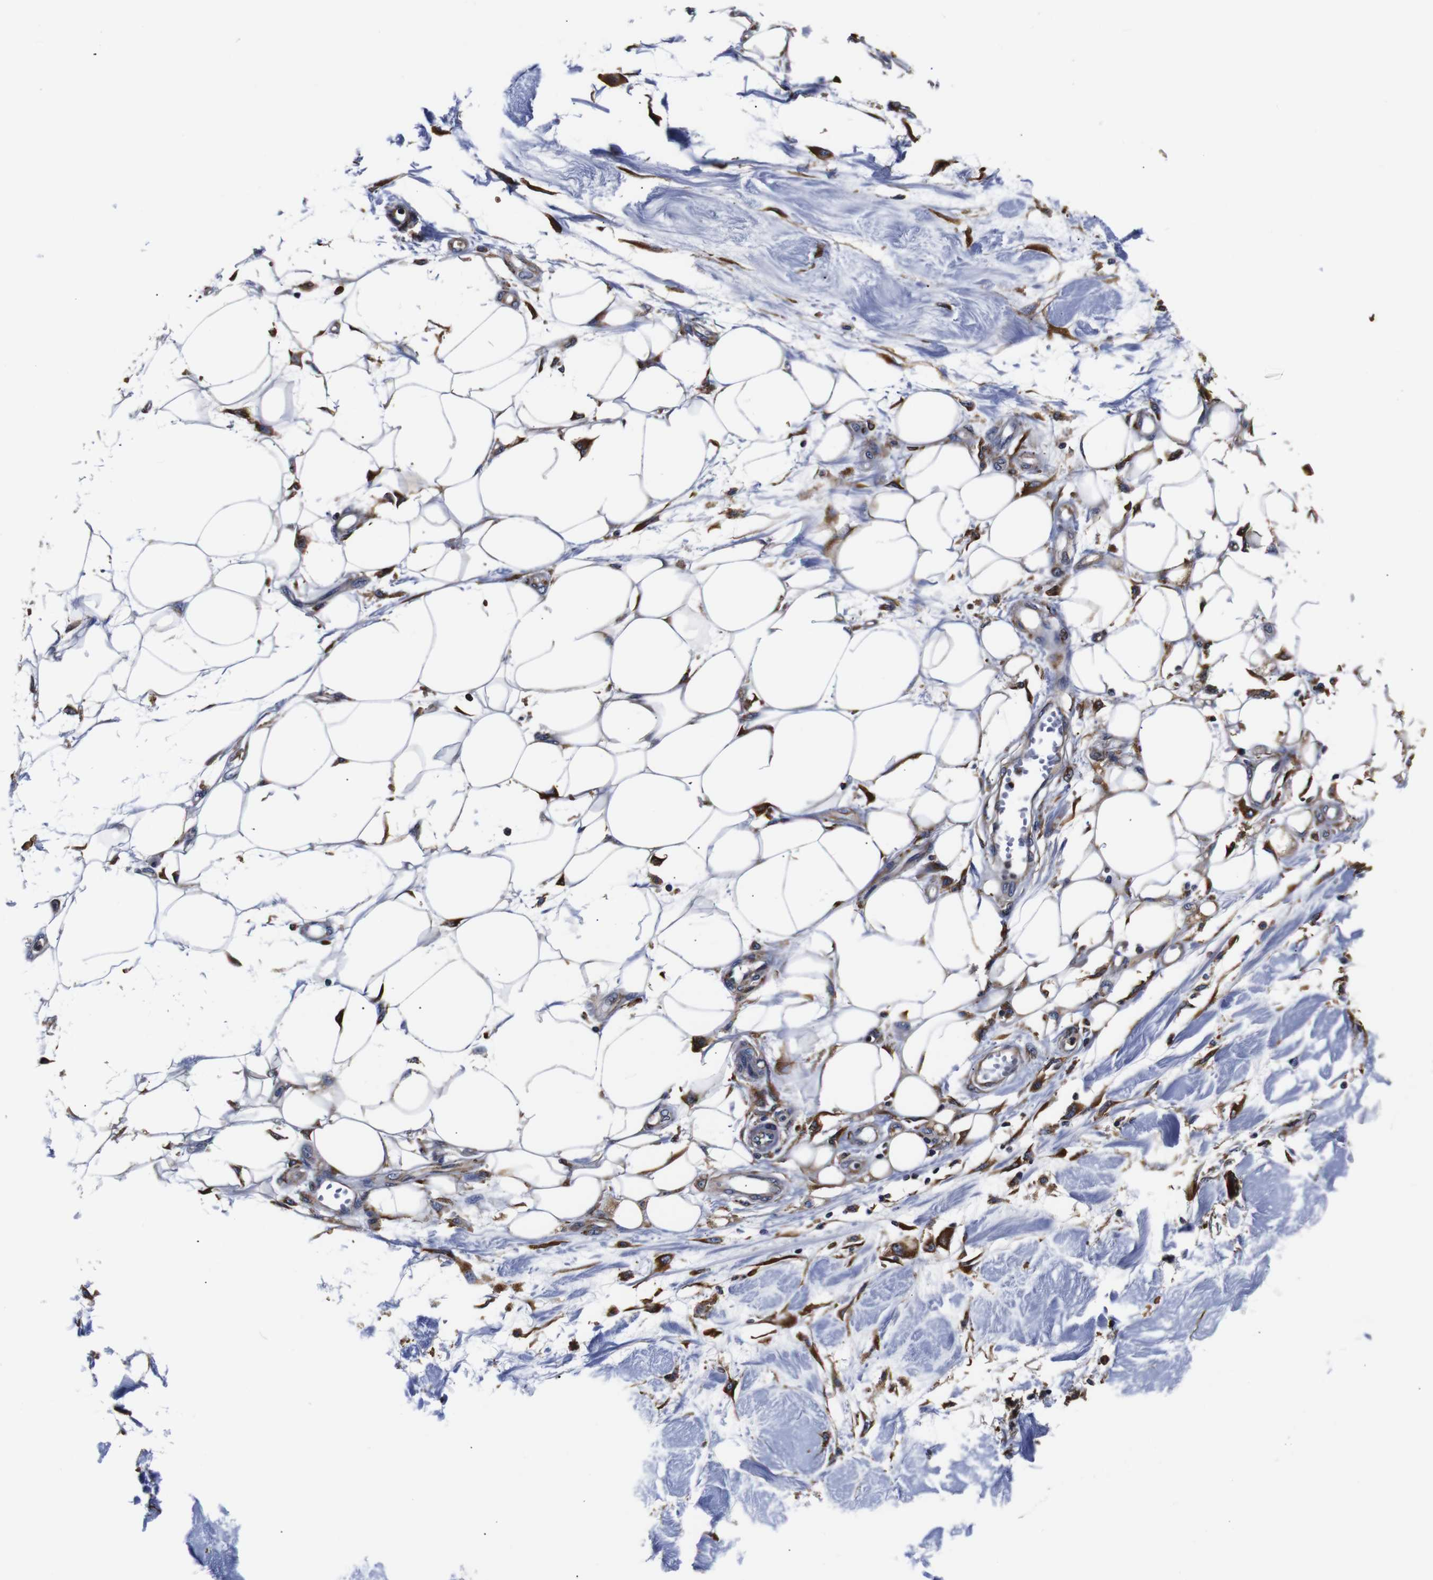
{"staining": {"intensity": "moderate", "quantity": ">75%", "location": "cytoplasmic/membranous"}, "tissue": "adipose tissue", "cell_type": "Adipocytes", "image_type": "normal", "snomed": [{"axis": "morphology", "description": "Normal tissue, NOS"}, {"axis": "morphology", "description": "Squamous cell carcinoma, NOS"}, {"axis": "topography", "description": "Skin"}, {"axis": "topography", "description": "Peripheral nerve tissue"}], "caption": "Immunohistochemical staining of benign human adipose tissue displays >75% levels of moderate cytoplasmic/membranous protein expression in approximately >75% of adipocytes. (IHC, brightfield microscopy, high magnification).", "gene": "PPIB", "patient": {"sex": "male", "age": 83}}